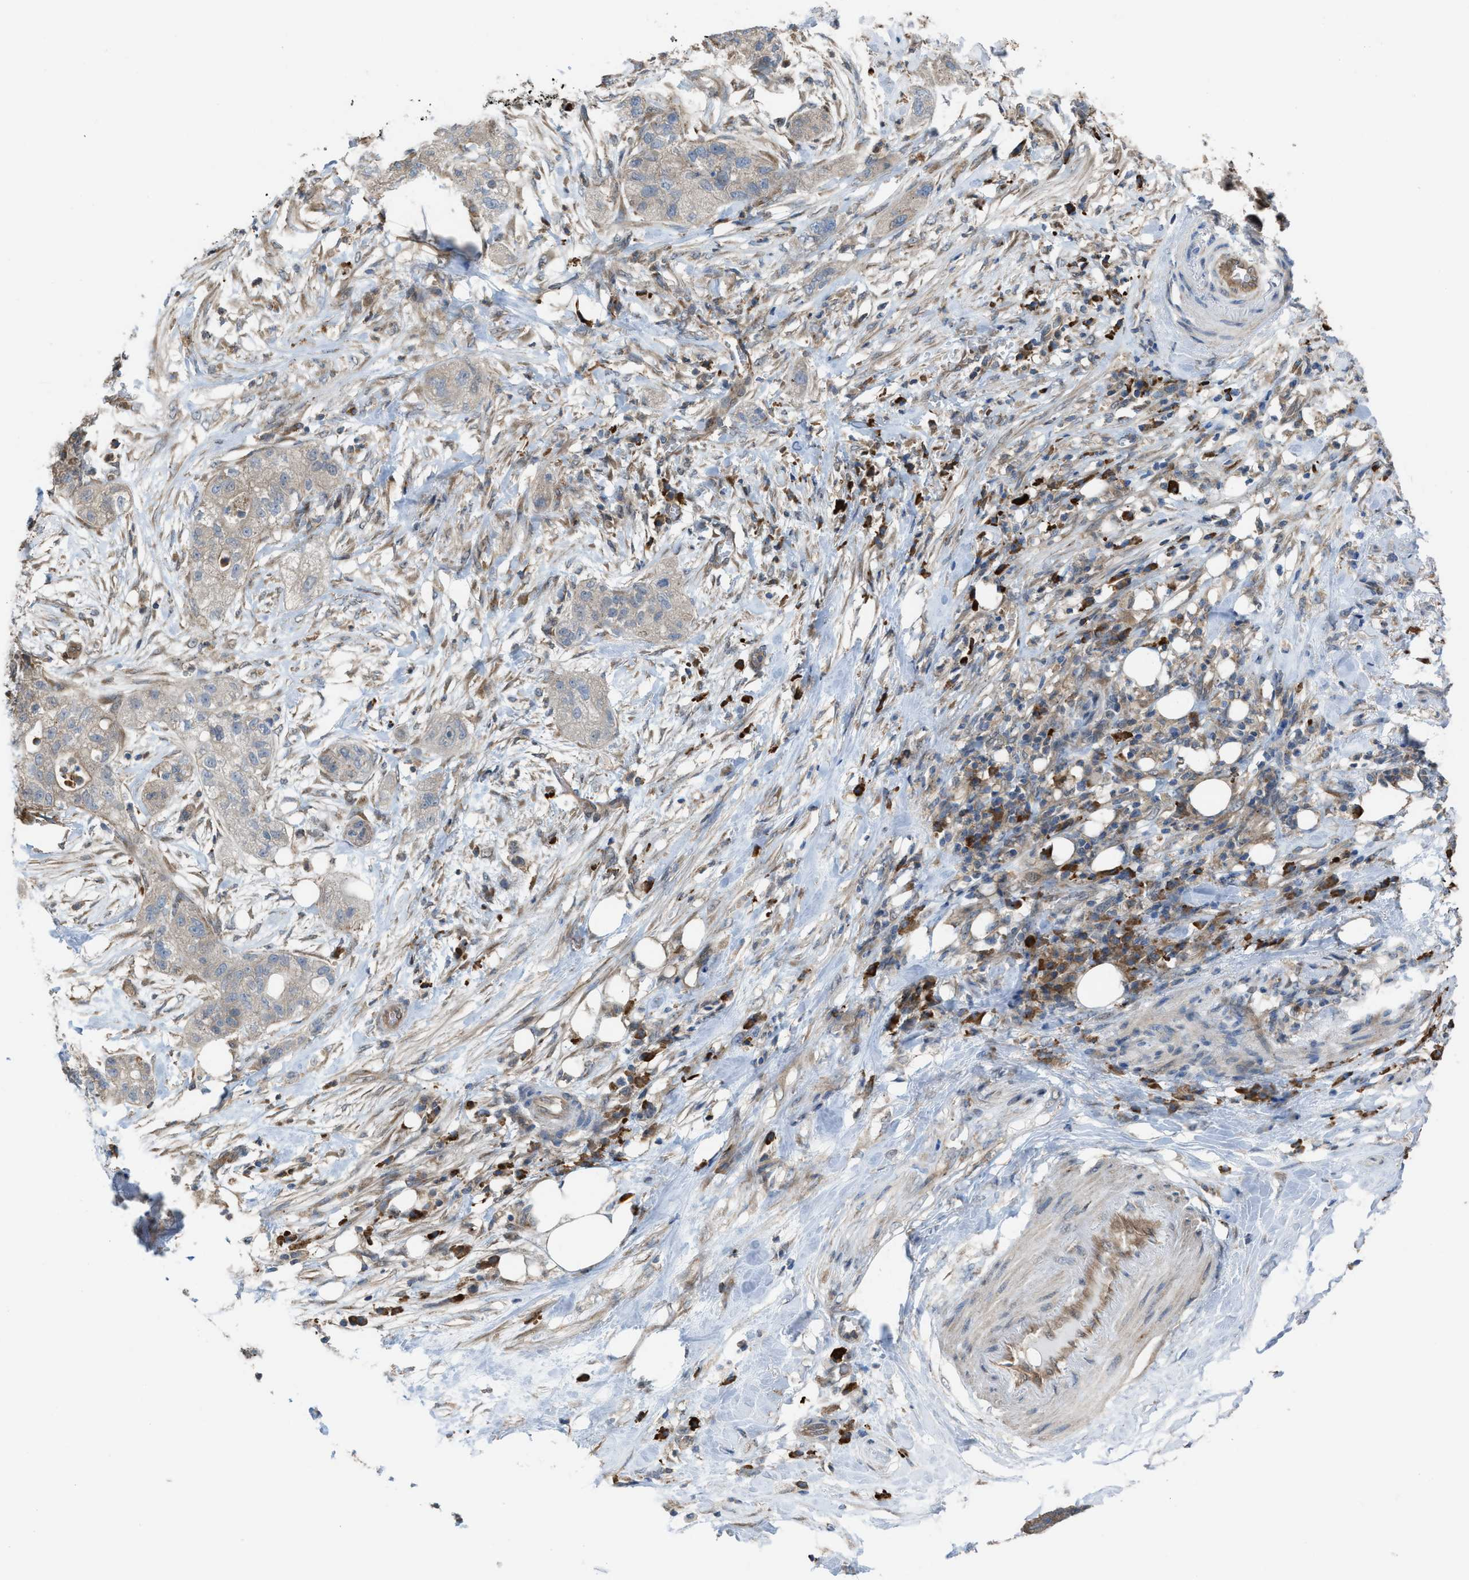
{"staining": {"intensity": "negative", "quantity": "none", "location": "none"}, "tissue": "pancreatic cancer", "cell_type": "Tumor cells", "image_type": "cancer", "snomed": [{"axis": "morphology", "description": "Adenocarcinoma, NOS"}, {"axis": "topography", "description": "Pancreas"}], "caption": "DAB immunohistochemical staining of human pancreatic cancer (adenocarcinoma) displays no significant positivity in tumor cells. (Brightfield microscopy of DAB immunohistochemistry (IHC) at high magnification).", "gene": "PLAA", "patient": {"sex": "female", "age": 78}}